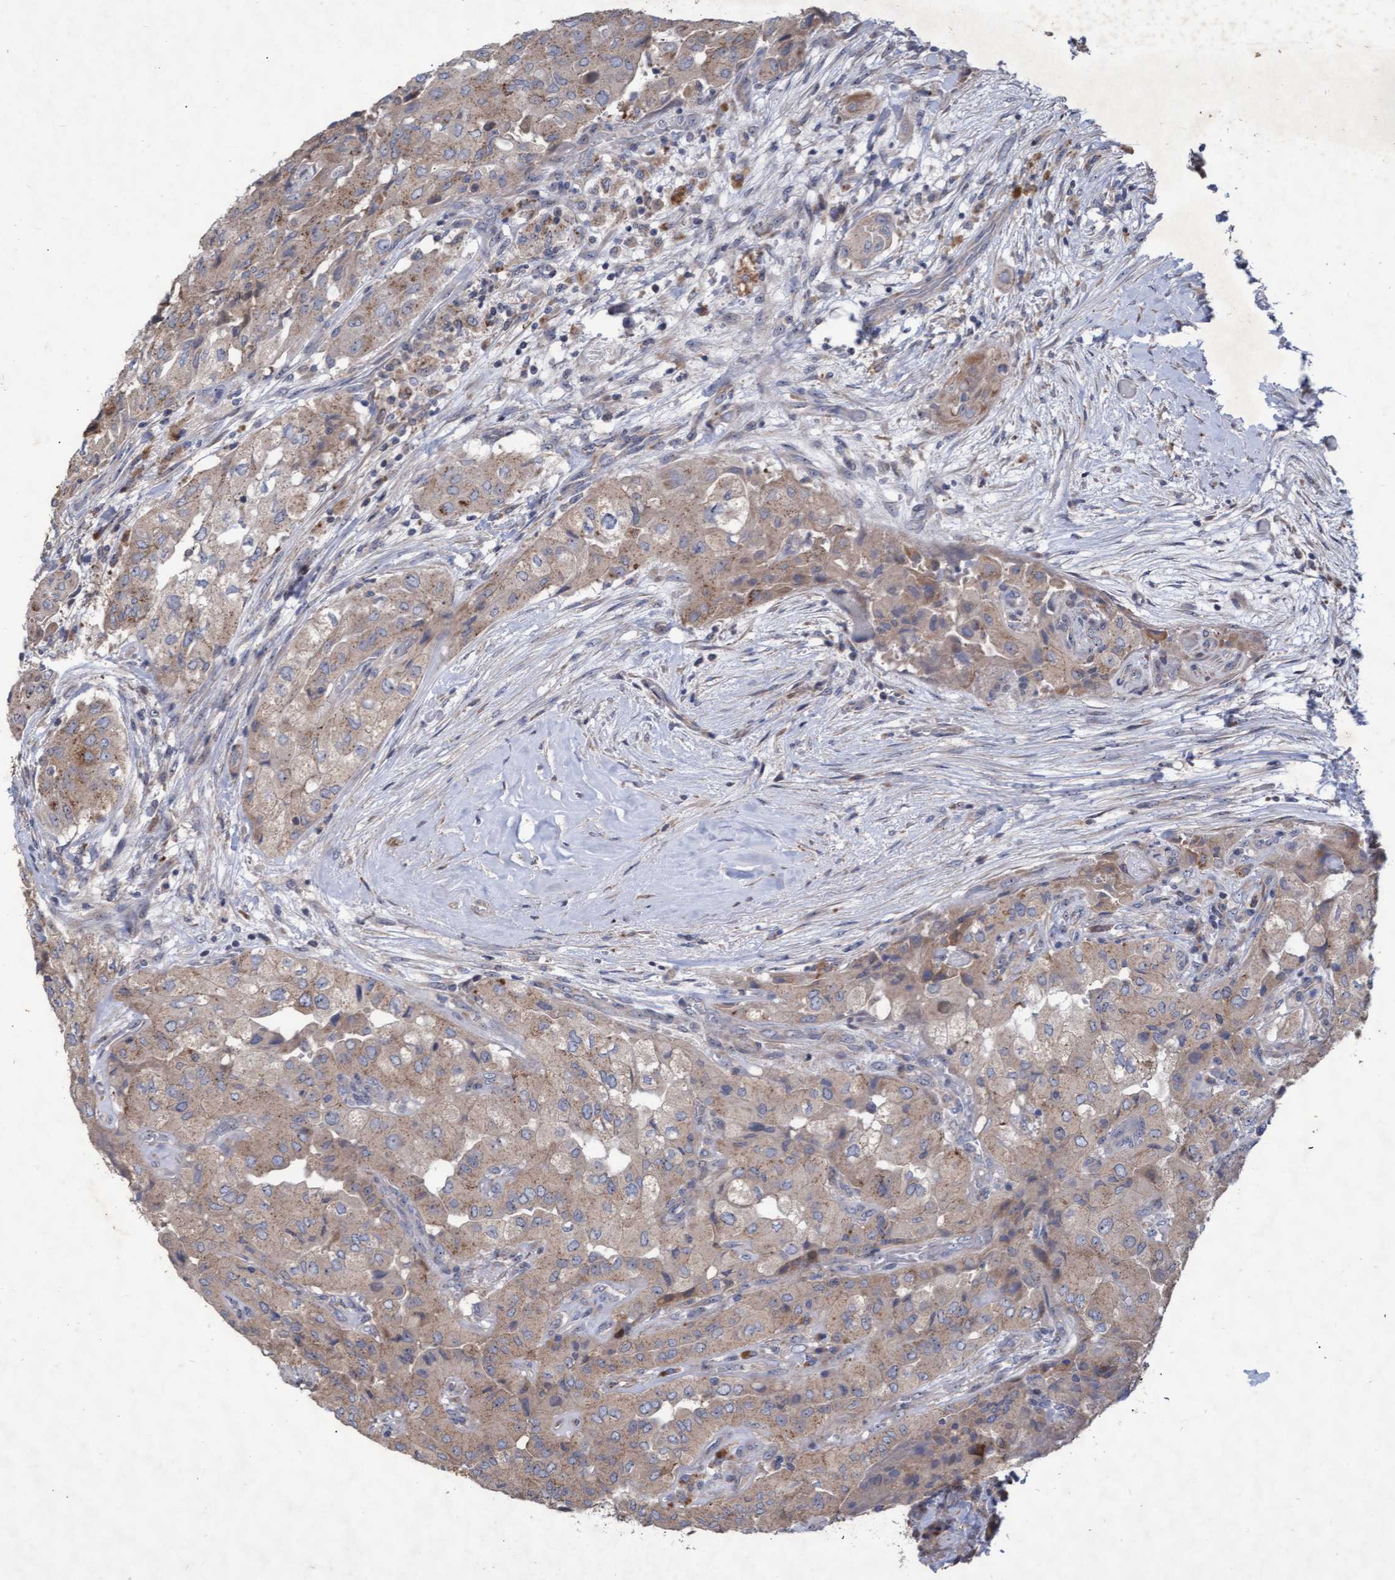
{"staining": {"intensity": "weak", "quantity": ">75%", "location": "cytoplasmic/membranous"}, "tissue": "thyroid cancer", "cell_type": "Tumor cells", "image_type": "cancer", "snomed": [{"axis": "morphology", "description": "Papillary adenocarcinoma, NOS"}, {"axis": "topography", "description": "Thyroid gland"}], "caption": "Weak cytoplasmic/membranous expression is present in about >75% of tumor cells in thyroid papillary adenocarcinoma. The staining is performed using DAB brown chromogen to label protein expression. The nuclei are counter-stained blue using hematoxylin.", "gene": "ABCF2", "patient": {"sex": "female", "age": 59}}